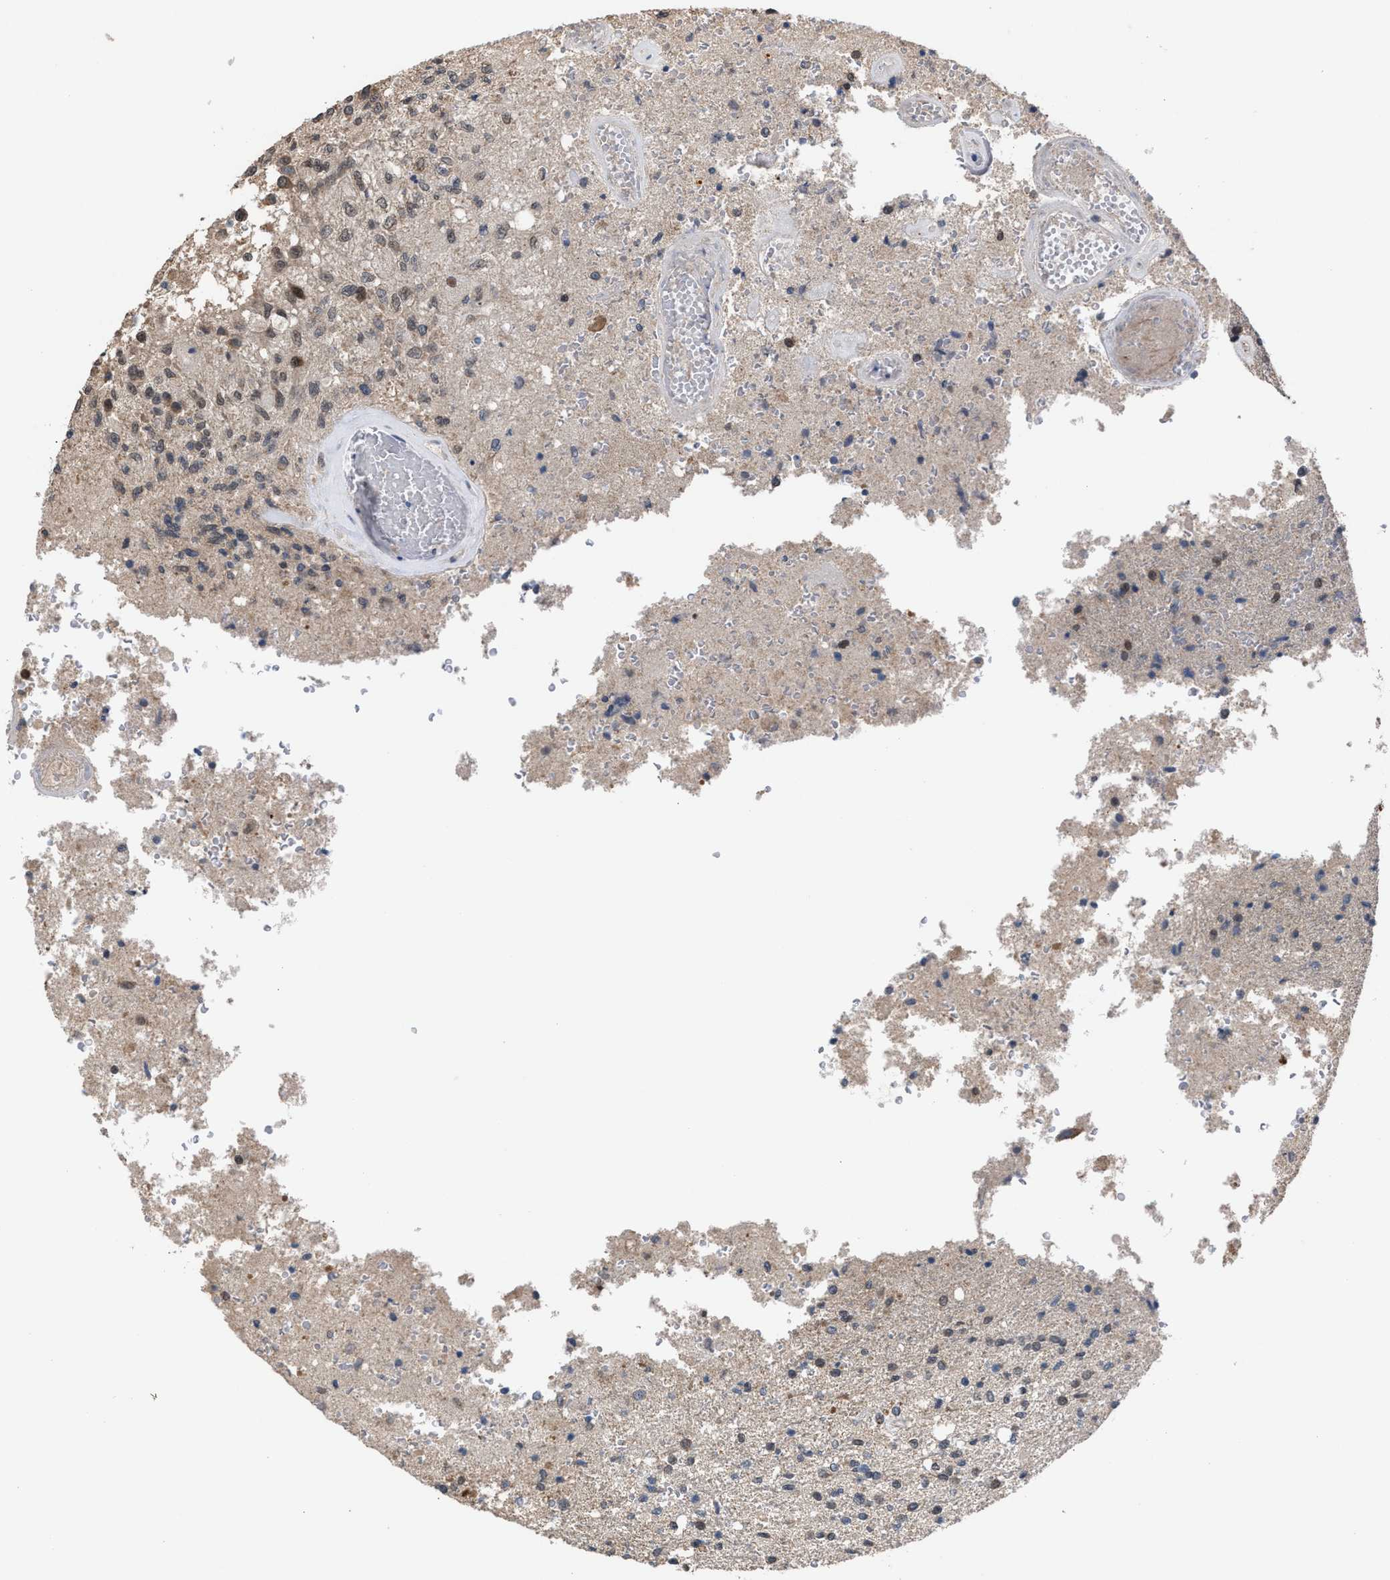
{"staining": {"intensity": "weak", "quantity": "<25%", "location": "cytoplasmic/membranous,nuclear"}, "tissue": "glioma", "cell_type": "Tumor cells", "image_type": "cancer", "snomed": [{"axis": "morphology", "description": "Normal tissue, NOS"}, {"axis": "morphology", "description": "Glioma, malignant, High grade"}, {"axis": "topography", "description": "Cerebral cortex"}], "caption": "Tumor cells are negative for protein expression in human malignant glioma (high-grade). (Stains: DAB immunohistochemistry (IHC) with hematoxylin counter stain, Microscopy: brightfield microscopy at high magnification).", "gene": "C9orf78", "patient": {"sex": "male", "age": 77}}